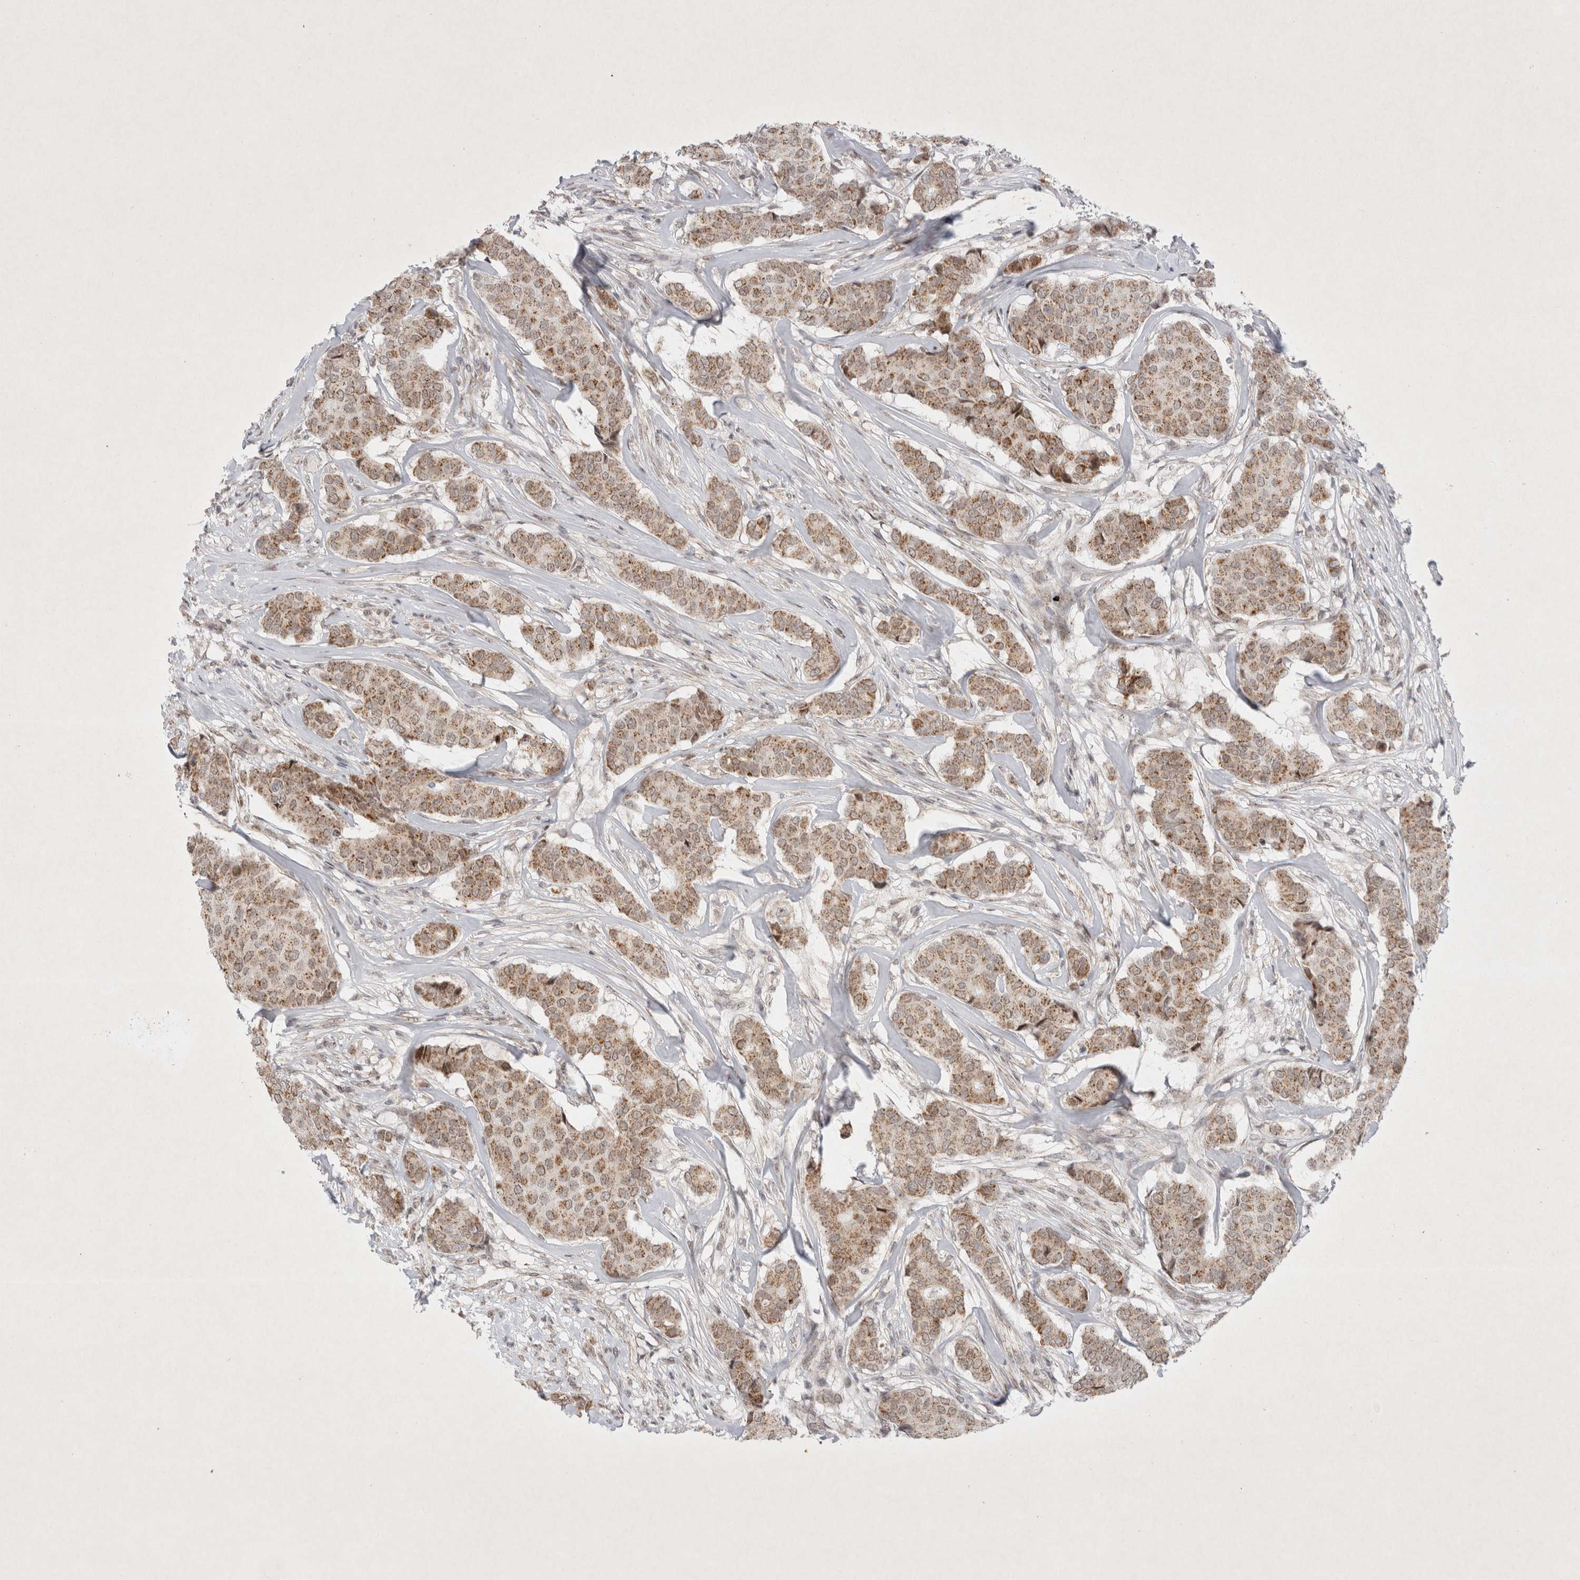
{"staining": {"intensity": "moderate", "quantity": ">75%", "location": "cytoplasmic/membranous"}, "tissue": "breast cancer", "cell_type": "Tumor cells", "image_type": "cancer", "snomed": [{"axis": "morphology", "description": "Duct carcinoma"}, {"axis": "topography", "description": "Breast"}], "caption": "IHC staining of breast cancer (invasive ductal carcinoma), which displays medium levels of moderate cytoplasmic/membranous staining in approximately >75% of tumor cells indicating moderate cytoplasmic/membranous protein staining. The staining was performed using DAB (brown) for protein detection and nuclei were counterstained in hematoxylin (blue).", "gene": "MRPL37", "patient": {"sex": "female", "age": 75}}